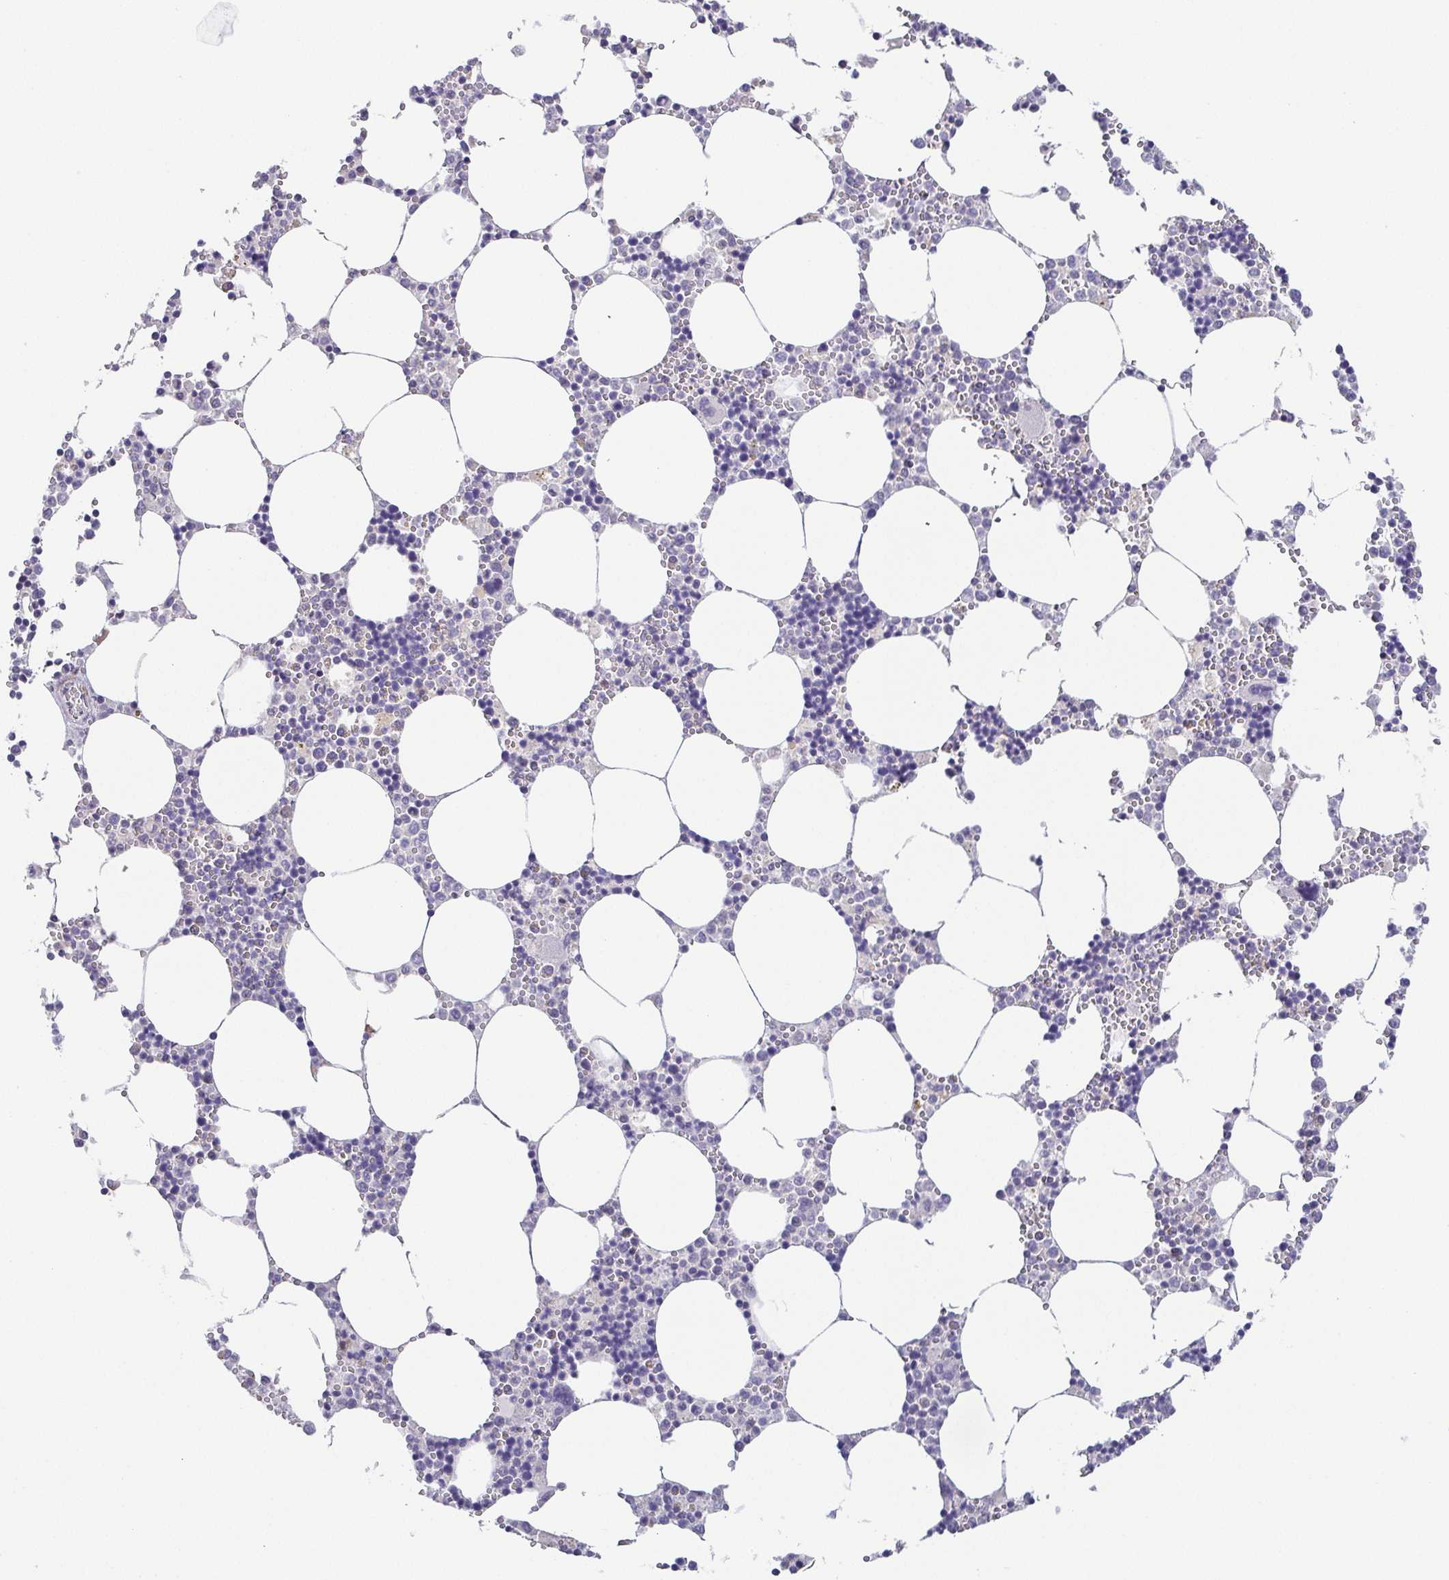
{"staining": {"intensity": "negative", "quantity": "none", "location": "none"}, "tissue": "bone marrow", "cell_type": "Hematopoietic cells", "image_type": "normal", "snomed": [{"axis": "morphology", "description": "Normal tissue, NOS"}, {"axis": "topography", "description": "Bone marrow"}], "caption": "Bone marrow was stained to show a protein in brown. There is no significant staining in hematopoietic cells. (DAB (3,3'-diaminobenzidine) immunohistochemistry (IHC) with hematoxylin counter stain).", "gene": "NEFH", "patient": {"sex": "male", "age": 54}}